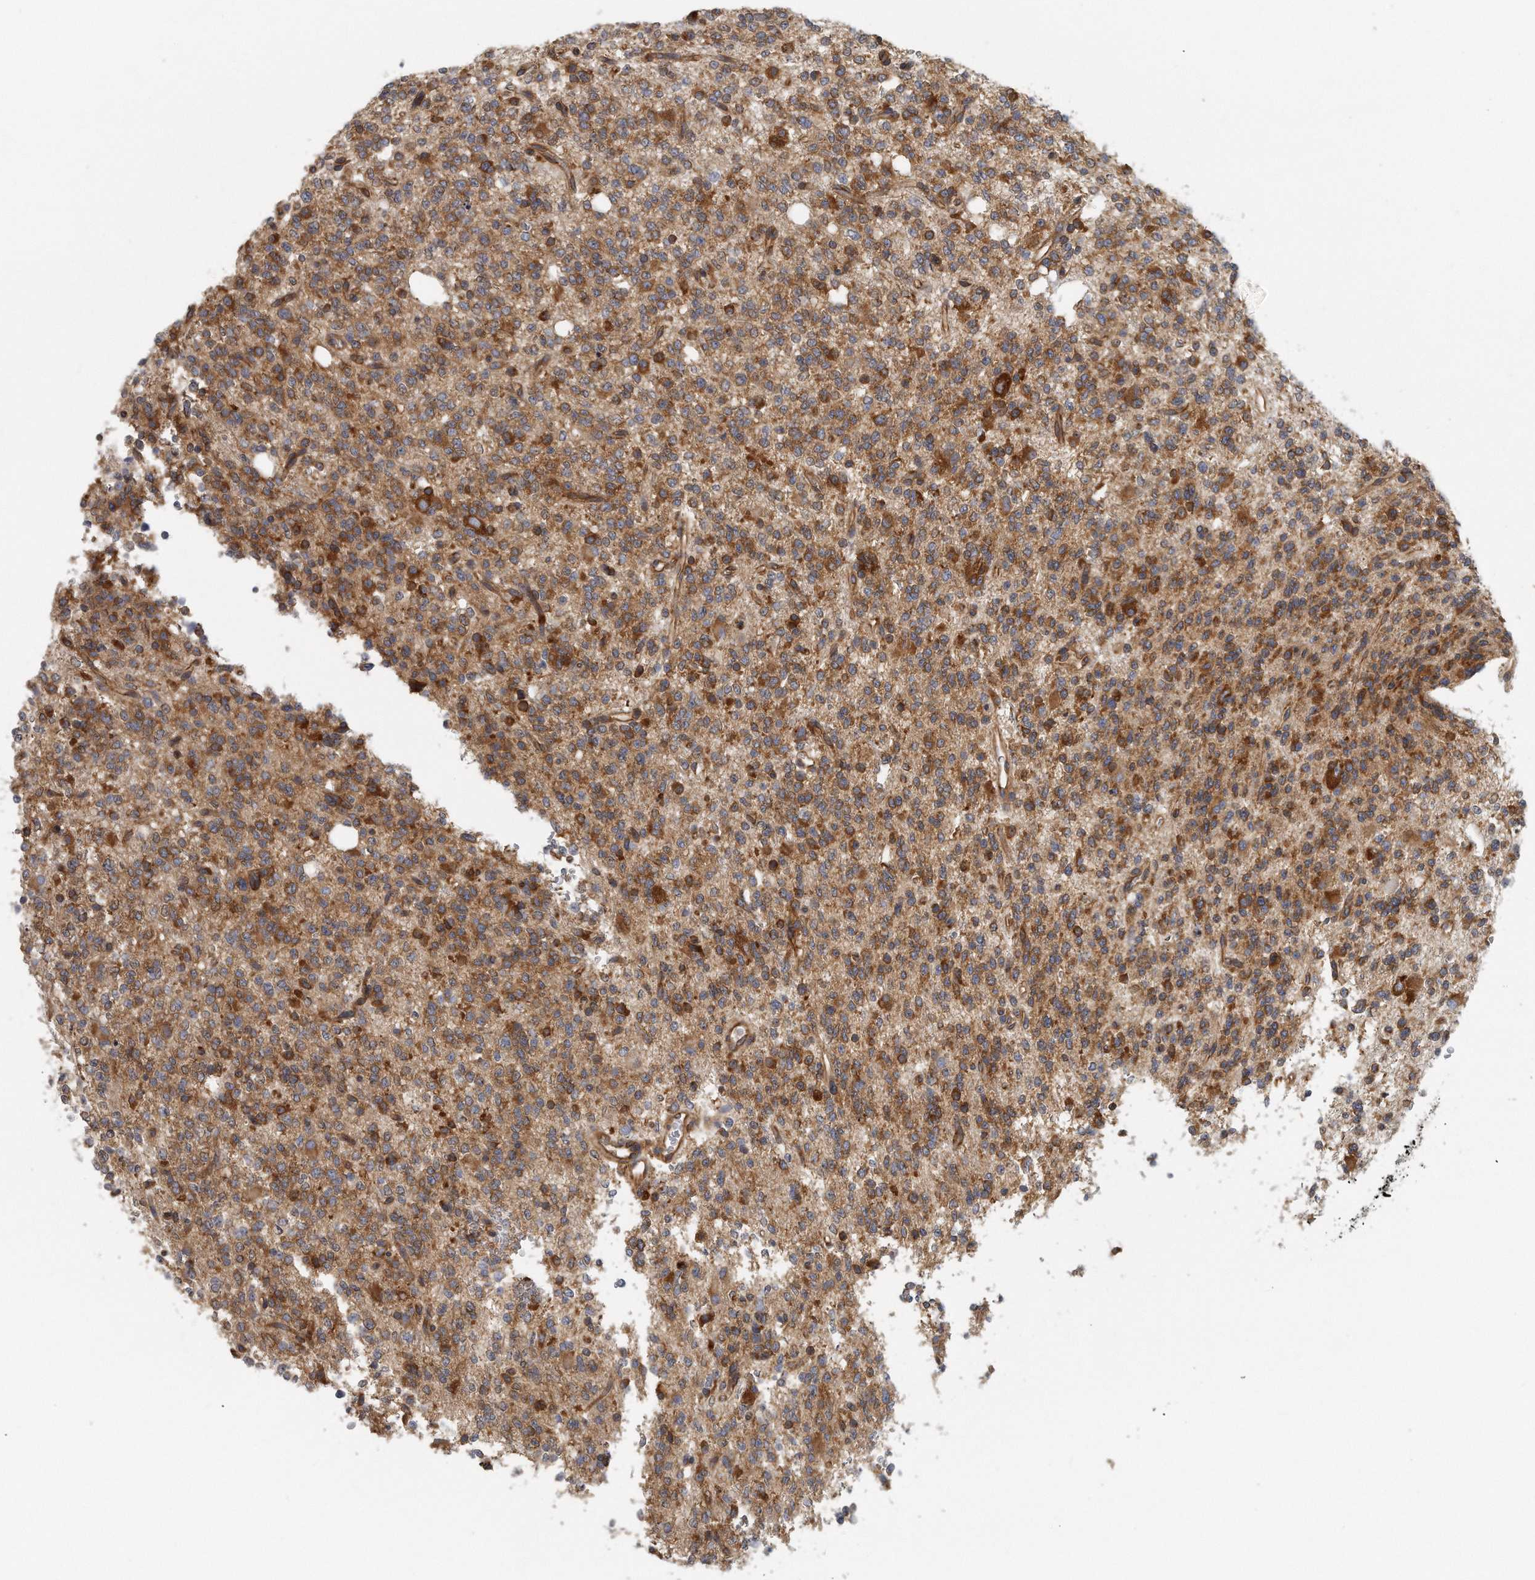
{"staining": {"intensity": "moderate", "quantity": ">75%", "location": "cytoplasmic/membranous"}, "tissue": "glioma", "cell_type": "Tumor cells", "image_type": "cancer", "snomed": [{"axis": "morphology", "description": "Glioma, malignant, High grade"}, {"axis": "topography", "description": "Brain"}], "caption": "Immunohistochemistry (IHC) (DAB (3,3'-diaminobenzidine)) staining of human glioma exhibits moderate cytoplasmic/membranous protein positivity in about >75% of tumor cells.", "gene": "EIF3I", "patient": {"sex": "female", "age": 62}}